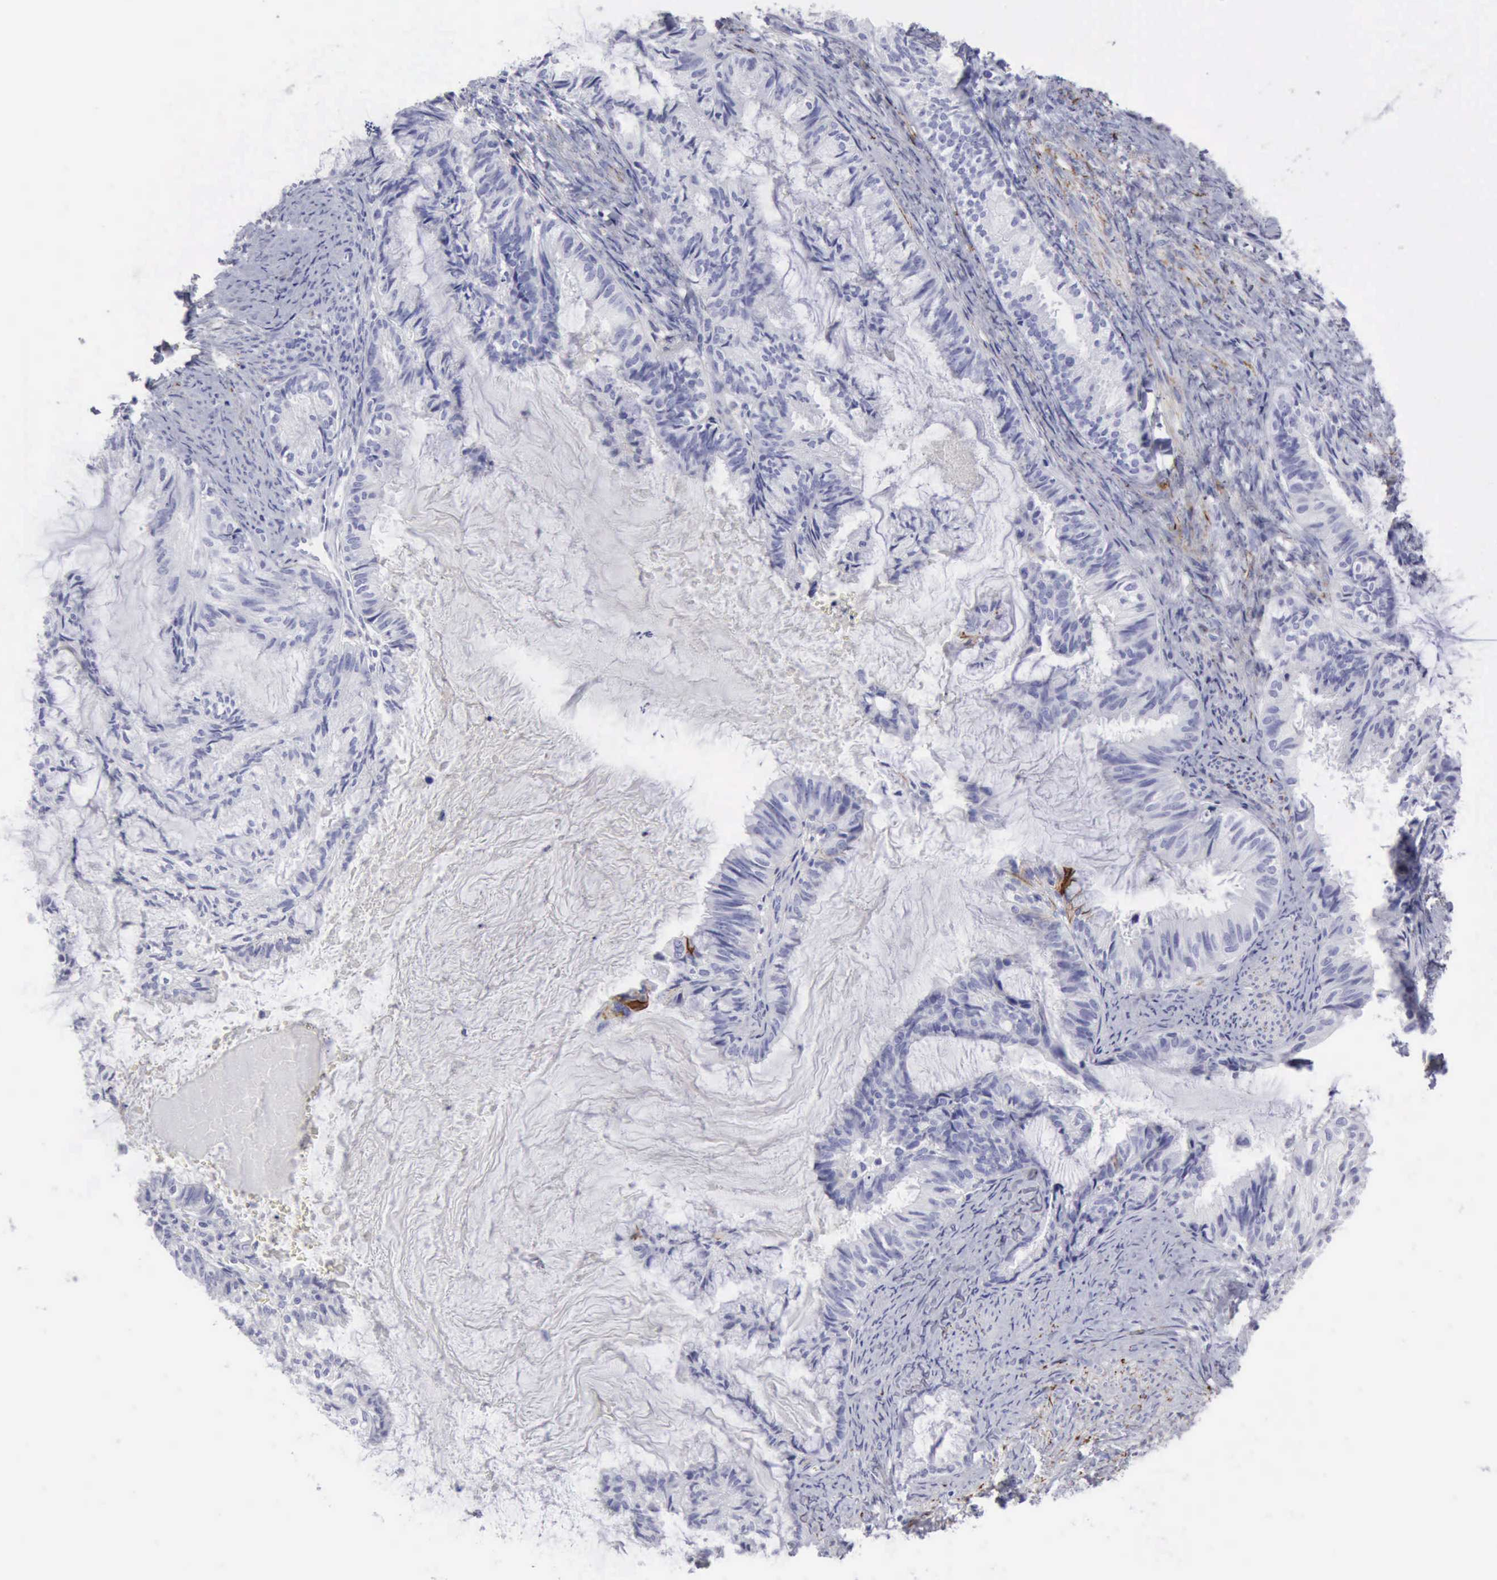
{"staining": {"intensity": "negative", "quantity": "none", "location": "none"}, "tissue": "endometrial cancer", "cell_type": "Tumor cells", "image_type": "cancer", "snomed": [{"axis": "morphology", "description": "Adenocarcinoma, NOS"}, {"axis": "topography", "description": "Endometrium"}], "caption": "Immunohistochemistry photomicrograph of endometrial cancer (adenocarcinoma) stained for a protein (brown), which exhibits no staining in tumor cells.", "gene": "NCAM1", "patient": {"sex": "female", "age": 86}}